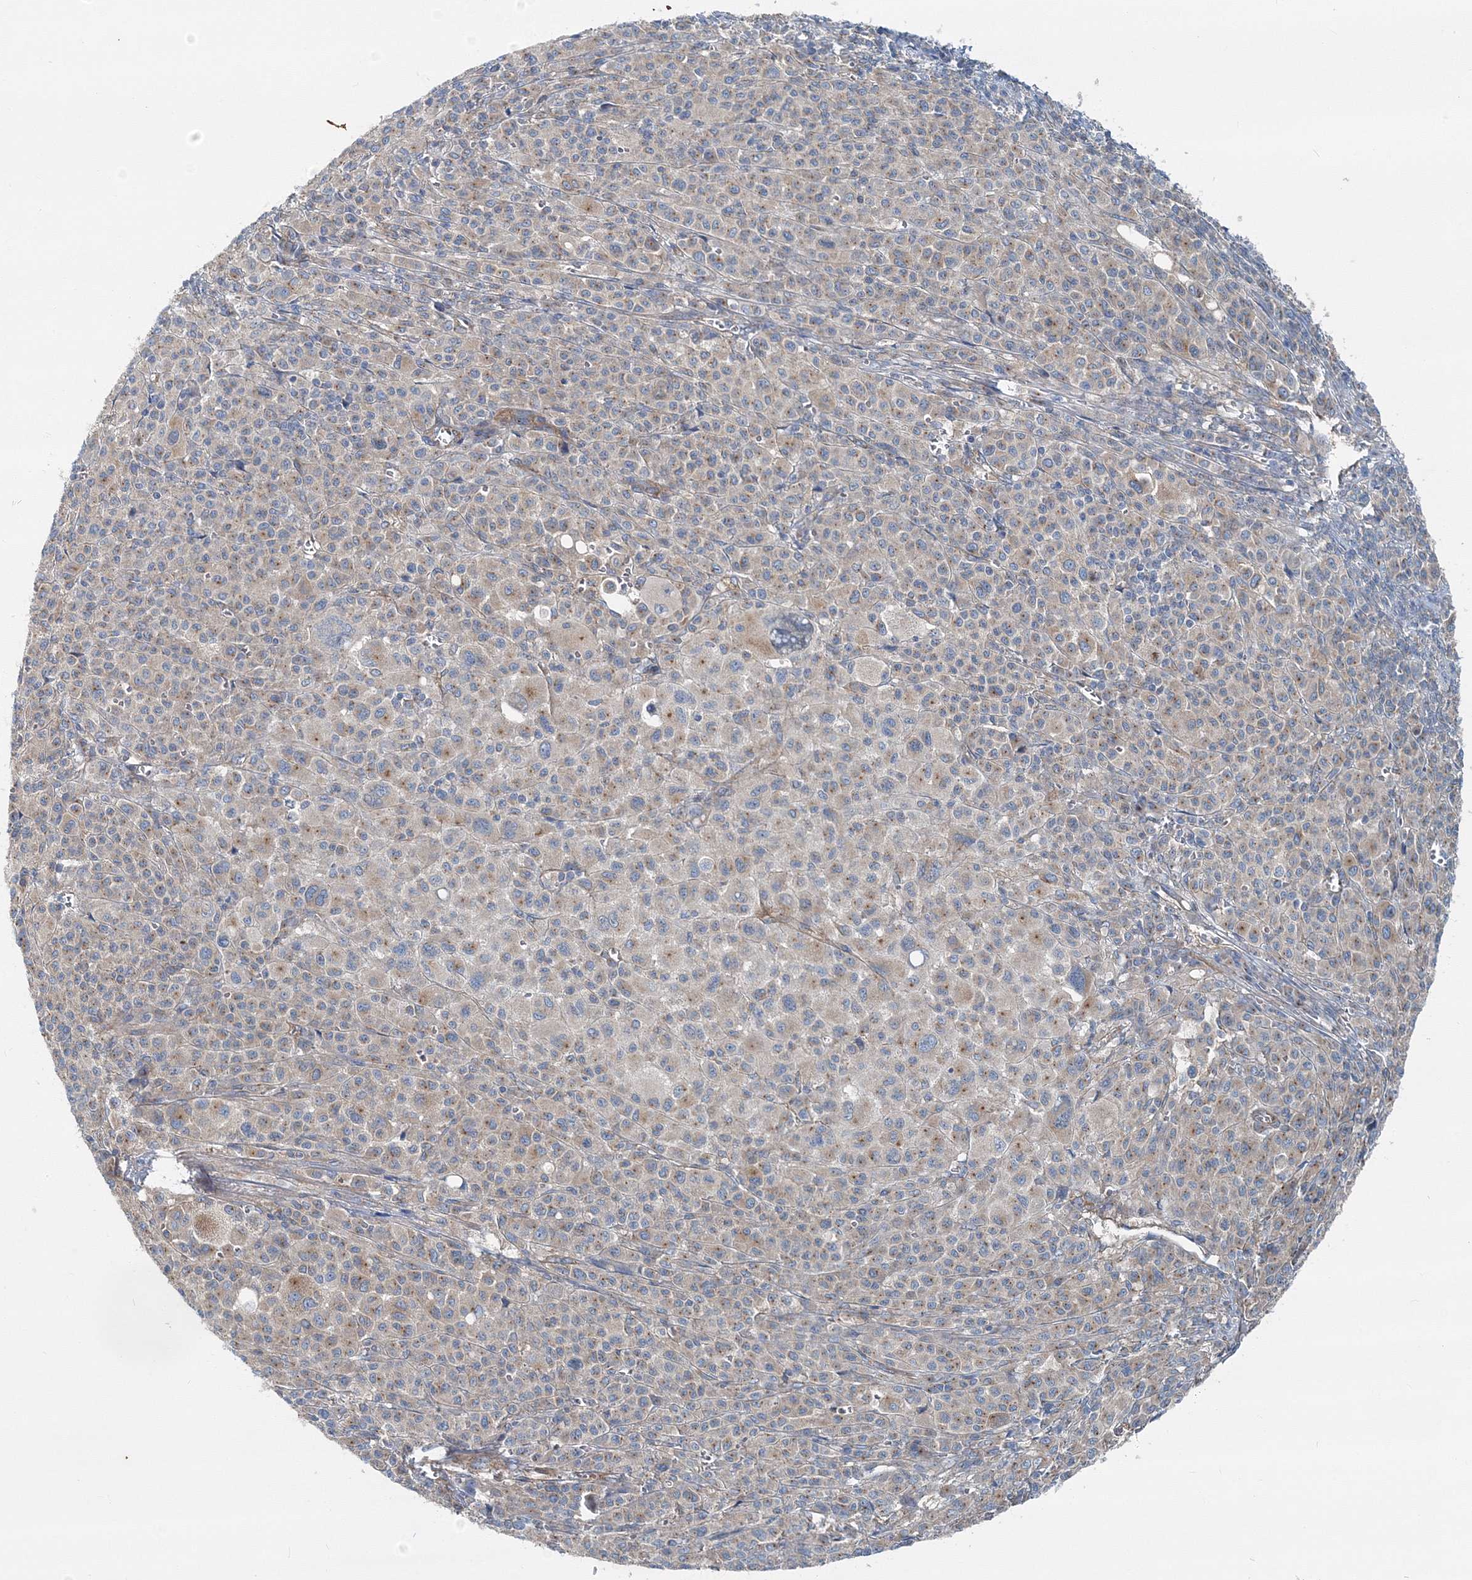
{"staining": {"intensity": "negative", "quantity": "none", "location": "none"}, "tissue": "melanoma", "cell_type": "Tumor cells", "image_type": "cancer", "snomed": [{"axis": "morphology", "description": "Malignant melanoma, Metastatic site"}, {"axis": "topography", "description": "Skin"}], "caption": "Tumor cells are negative for brown protein staining in malignant melanoma (metastatic site).", "gene": "MPHOSPH9", "patient": {"sex": "female", "age": 74}}